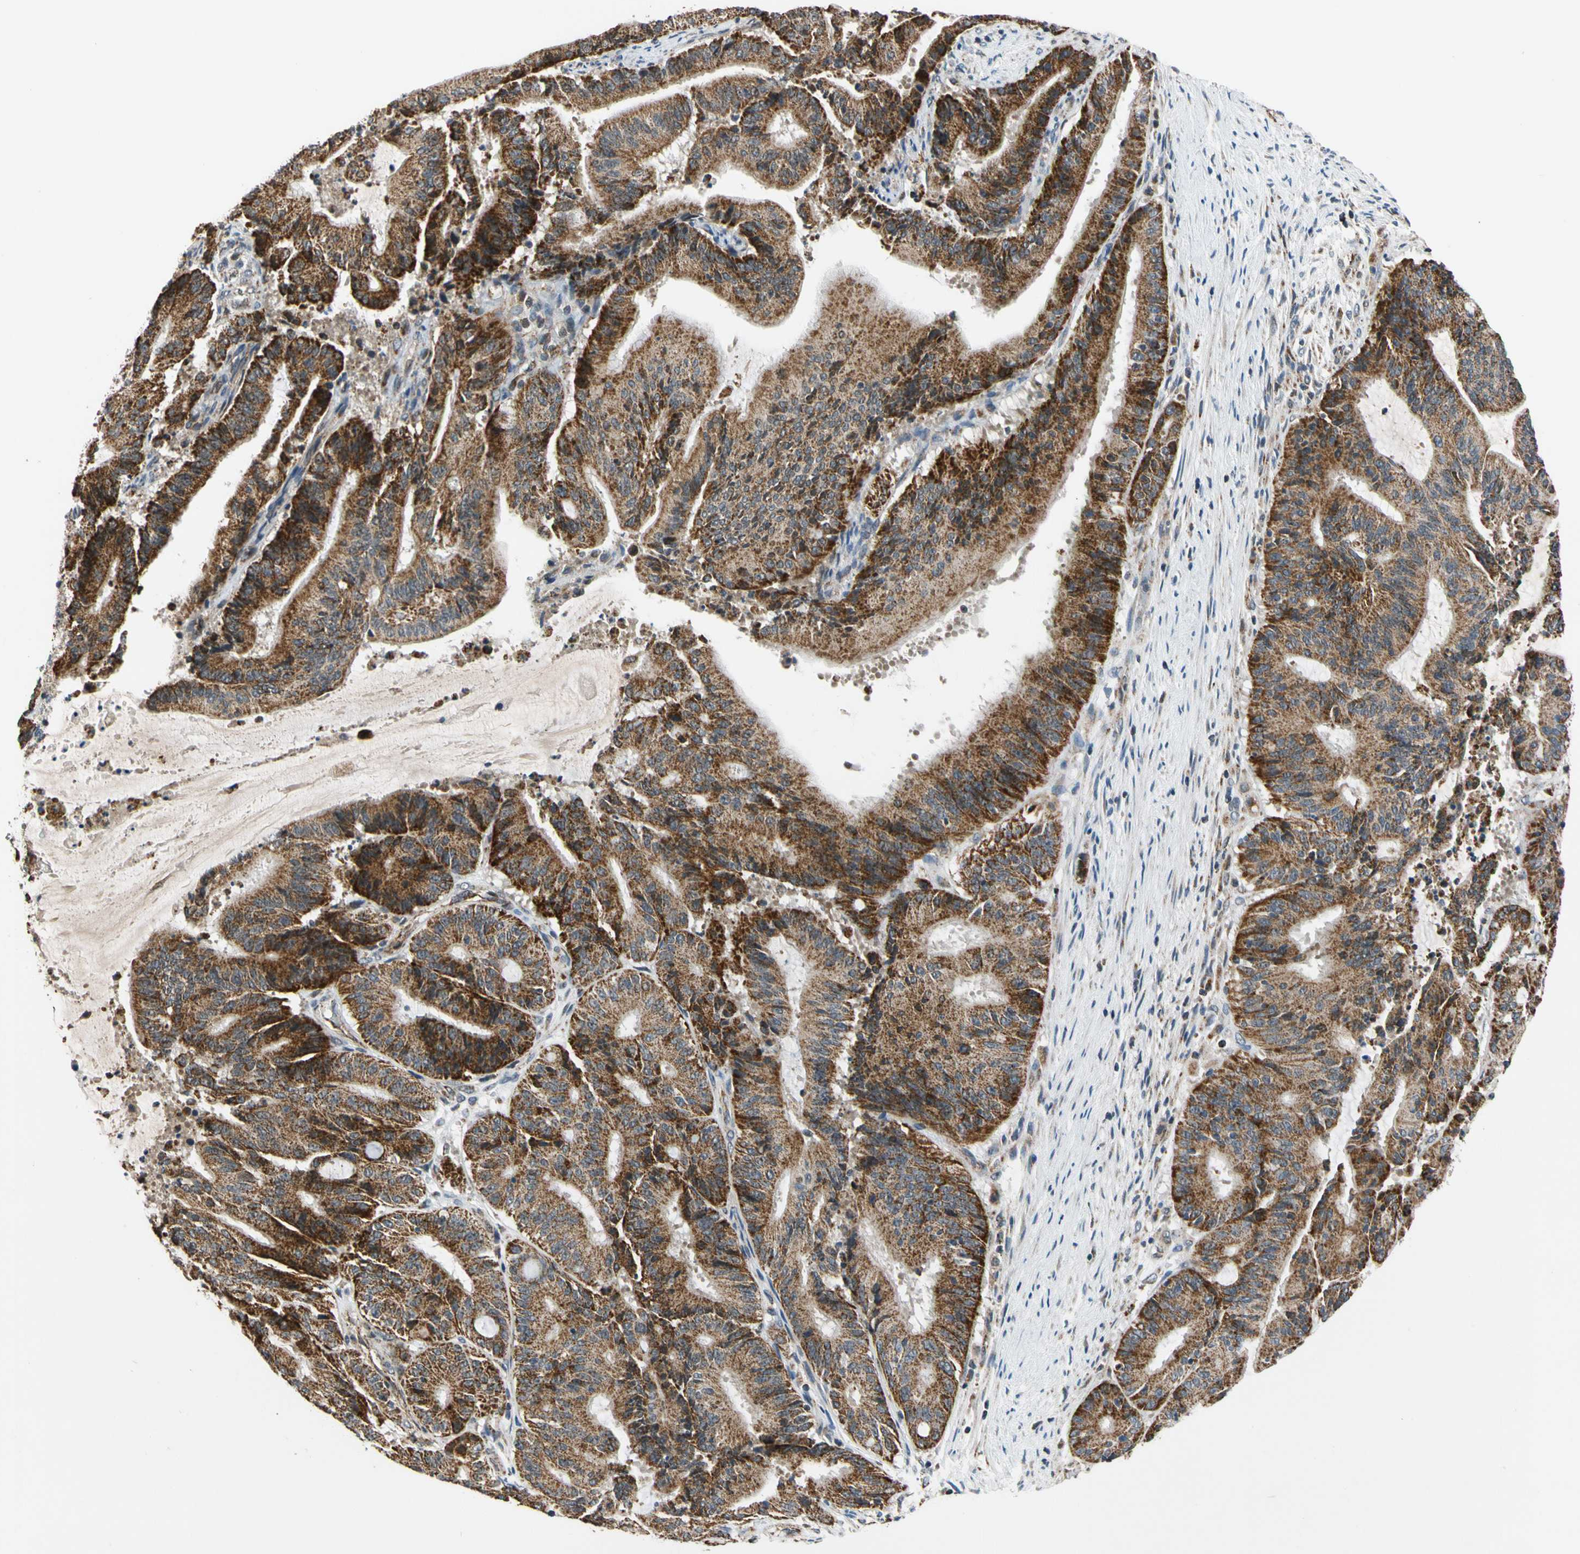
{"staining": {"intensity": "strong", "quantity": ">75%", "location": "cytoplasmic/membranous"}, "tissue": "liver cancer", "cell_type": "Tumor cells", "image_type": "cancer", "snomed": [{"axis": "morphology", "description": "Cholangiocarcinoma"}, {"axis": "topography", "description": "Liver"}], "caption": "Human cholangiocarcinoma (liver) stained for a protein (brown) displays strong cytoplasmic/membranous positive positivity in about >75% of tumor cells.", "gene": "KHDC4", "patient": {"sex": "female", "age": 73}}